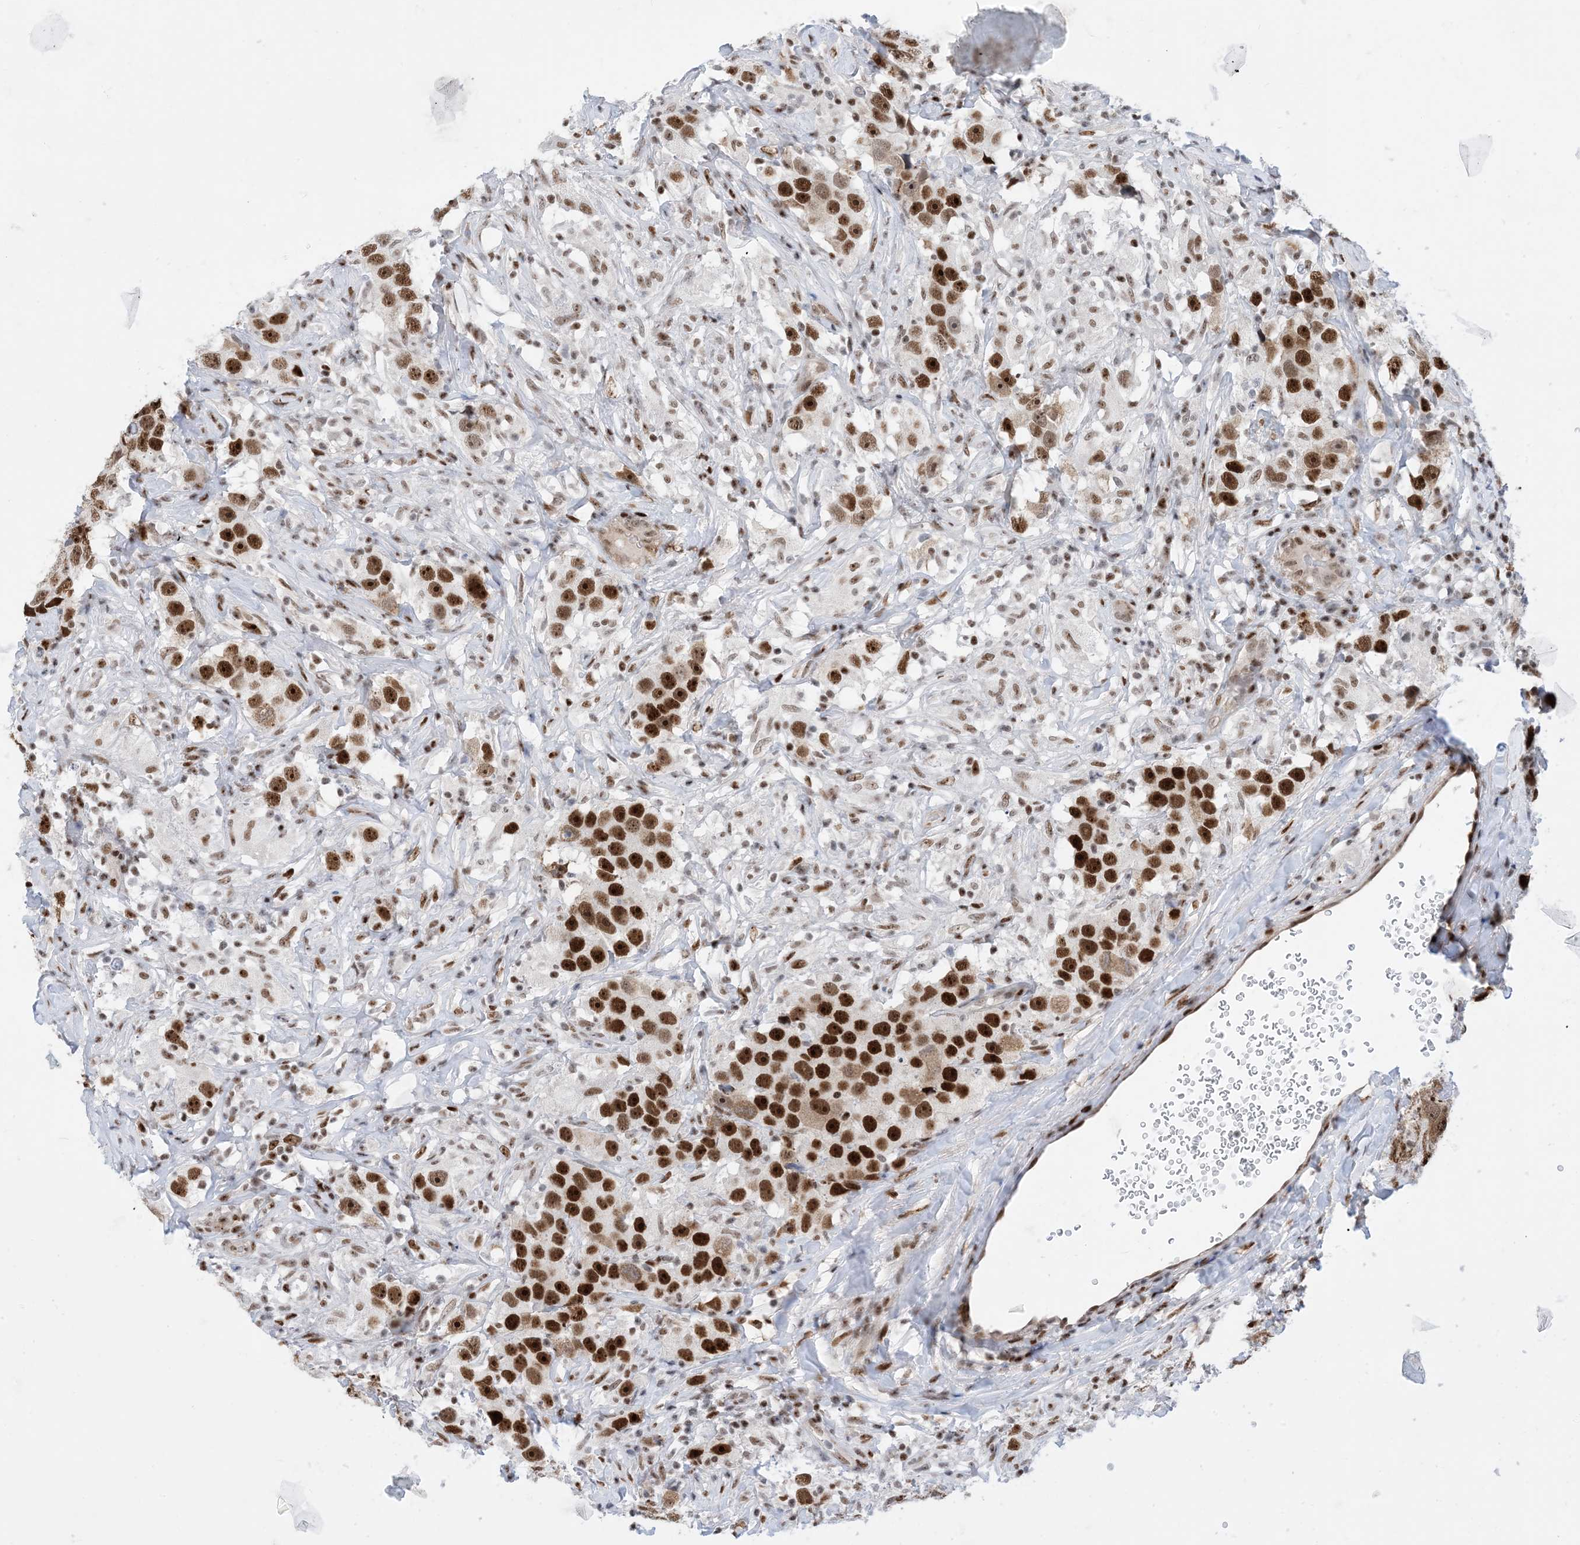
{"staining": {"intensity": "strong", "quantity": ">75%", "location": "nuclear"}, "tissue": "testis cancer", "cell_type": "Tumor cells", "image_type": "cancer", "snomed": [{"axis": "morphology", "description": "Seminoma, NOS"}, {"axis": "topography", "description": "Testis"}], "caption": "Immunohistochemistry (IHC) image of human testis seminoma stained for a protein (brown), which reveals high levels of strong nuclear positivity in approximately >75% of tumor cells.", "gene": "TSPYL1", "patient": {"sex": "male", "age": 49}}